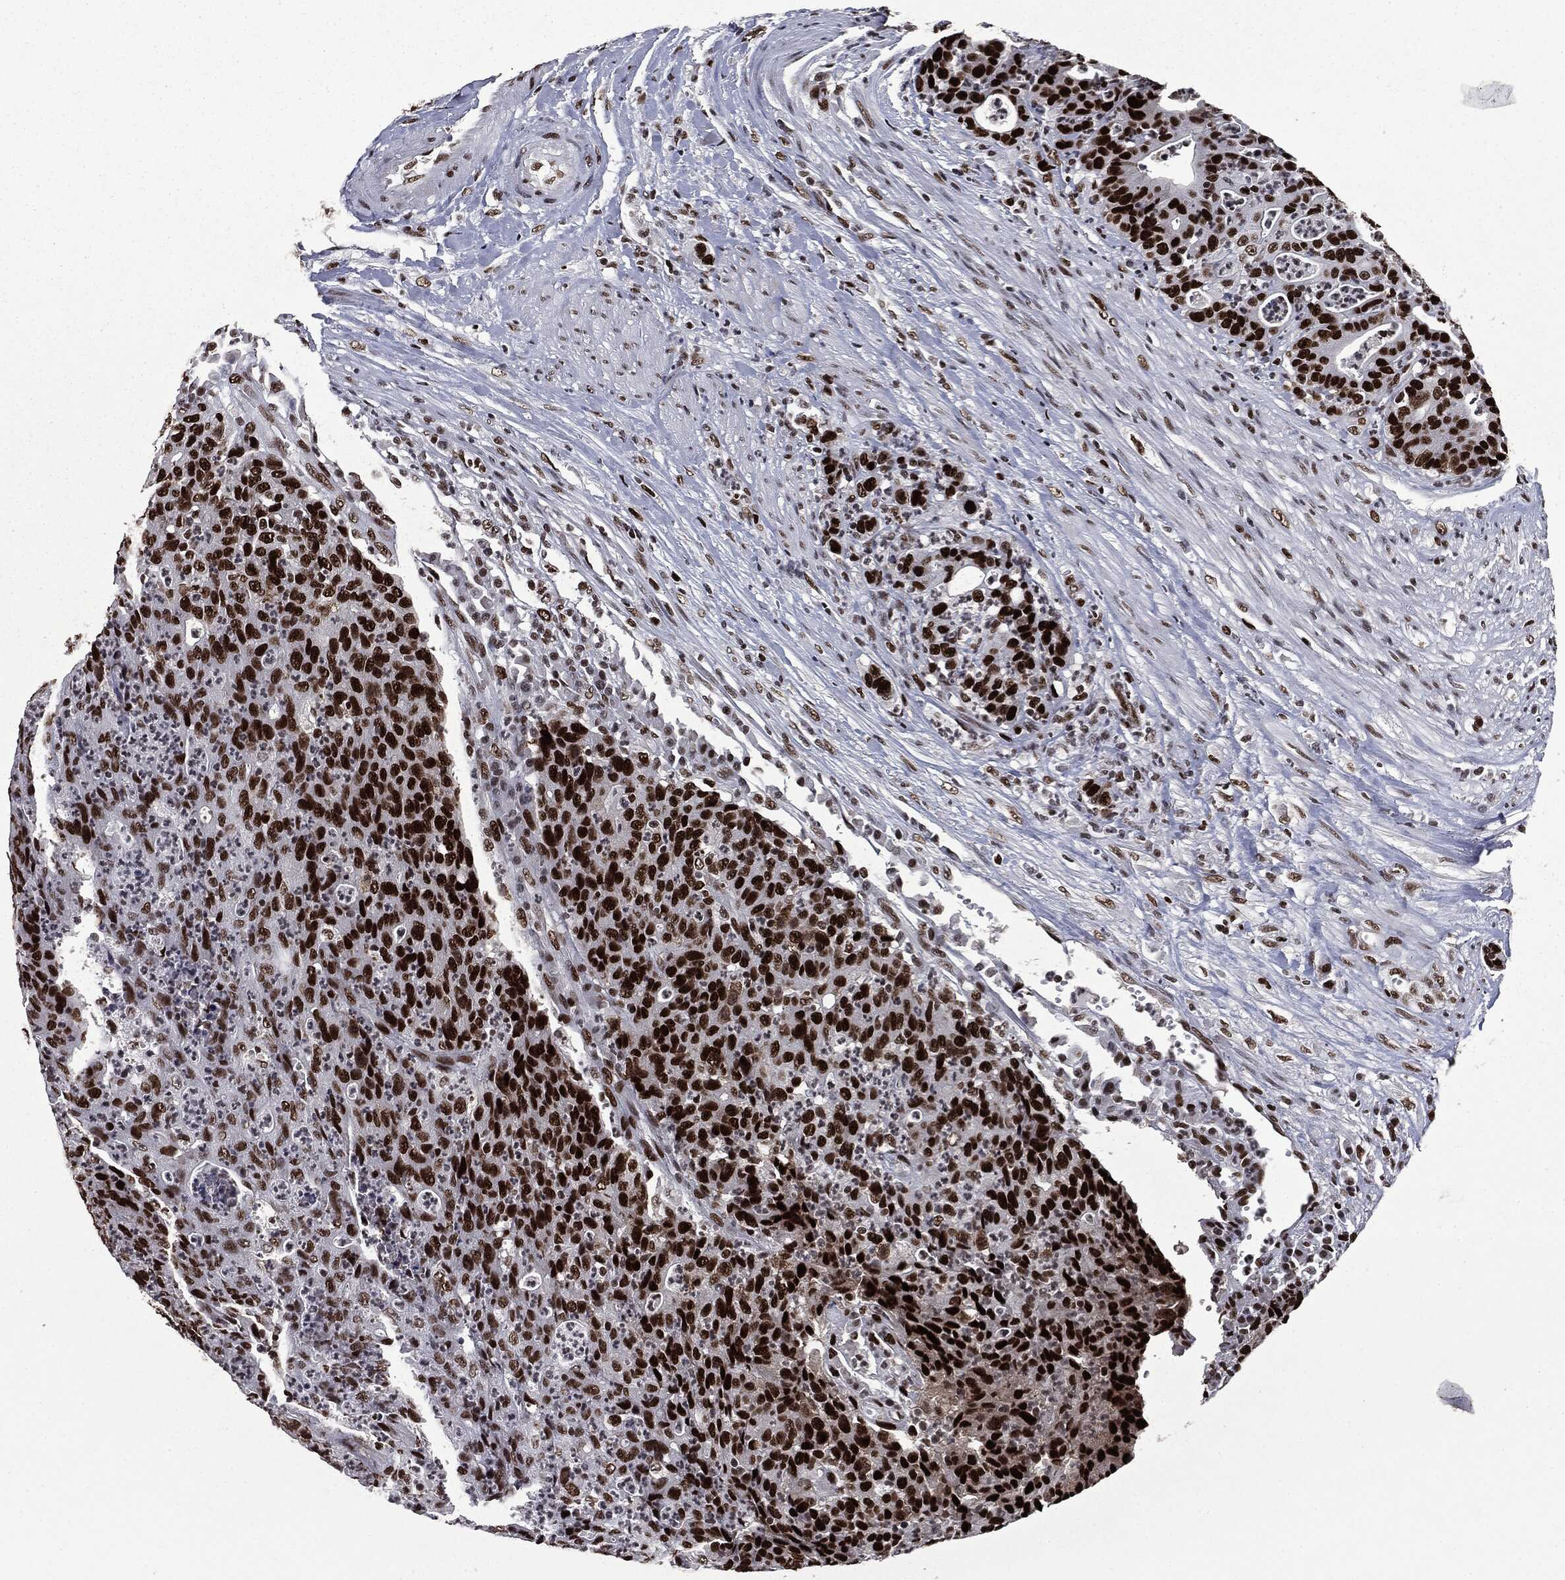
{"staining": {"intensity": "strong", "quantity": ">75%", "location": "nuclear"}, "tissue": "colorectal cancer", "cell_type": "Tumor cells", "image_type": "cancer", "snomed": [{"axis": "morphology", "description": "Adenocarcinoma, NOS"}, {"axis": "topography", "description": "Colon"}], "caption": "Brown immunohistochemical staining in adenocarcinoma (colorectal) exhibits strong nuclear positivity in about >75% of tumor cells. (Stains: DAB (3,3'-diaminobenzidine) in brown, nuclei in blue, Microscopy: brightfield microscopy at high magnification).", "gene": "MSH2", "patient": {"sex": "male", "age": 70}}